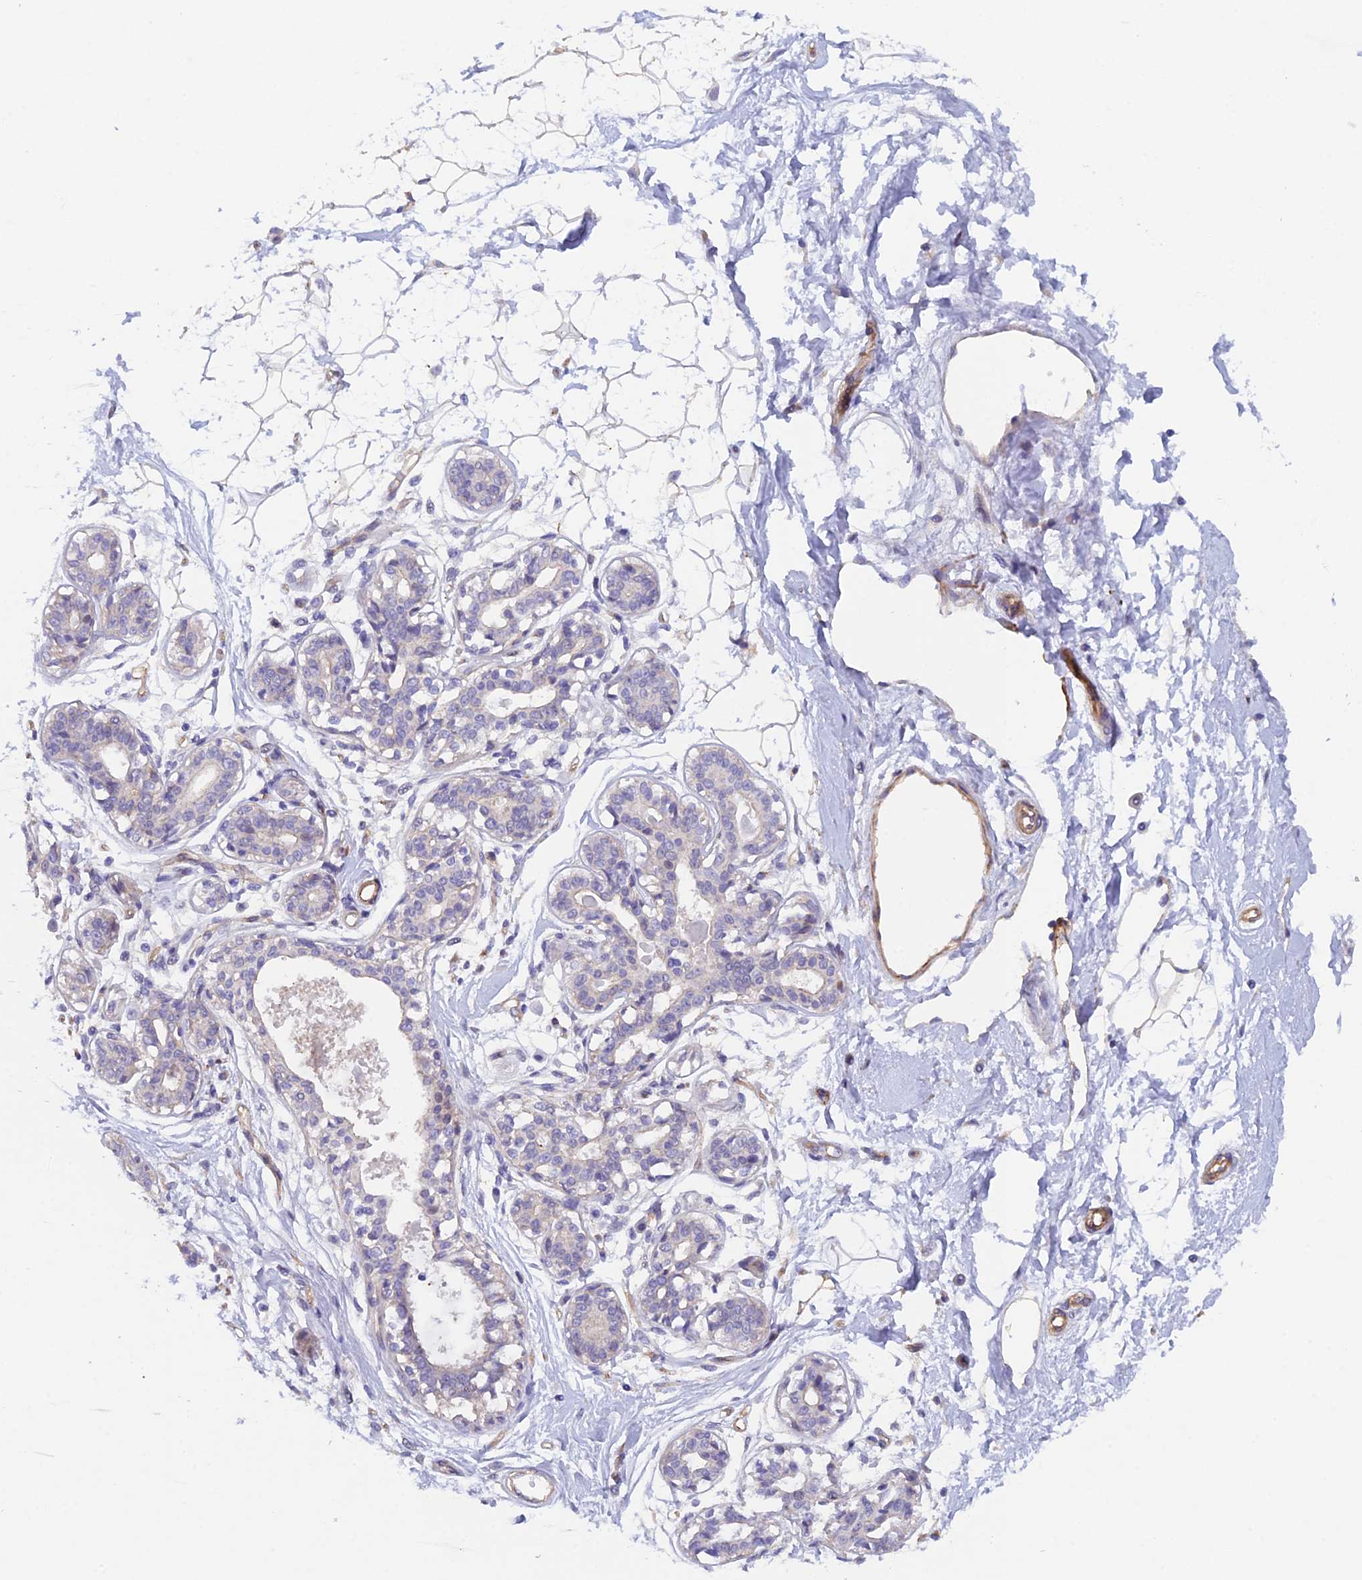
{"staining": {"intensity": "negative", "quantity": "none", "location": "none"}, "tissue": "breast", "cell_type": "Adipocytes", "image_type": "normal", "snomed": [{"axis": "morphology", "description": "Normal tissue, NOS"}, {"axis": "topography", "description": "Breast"}], "caption": "IHC of unremarkable breast demonstrates no positivity in adipocytes.", "gene": "FZR1", "patient": {"sex": "female", "age": 45}}